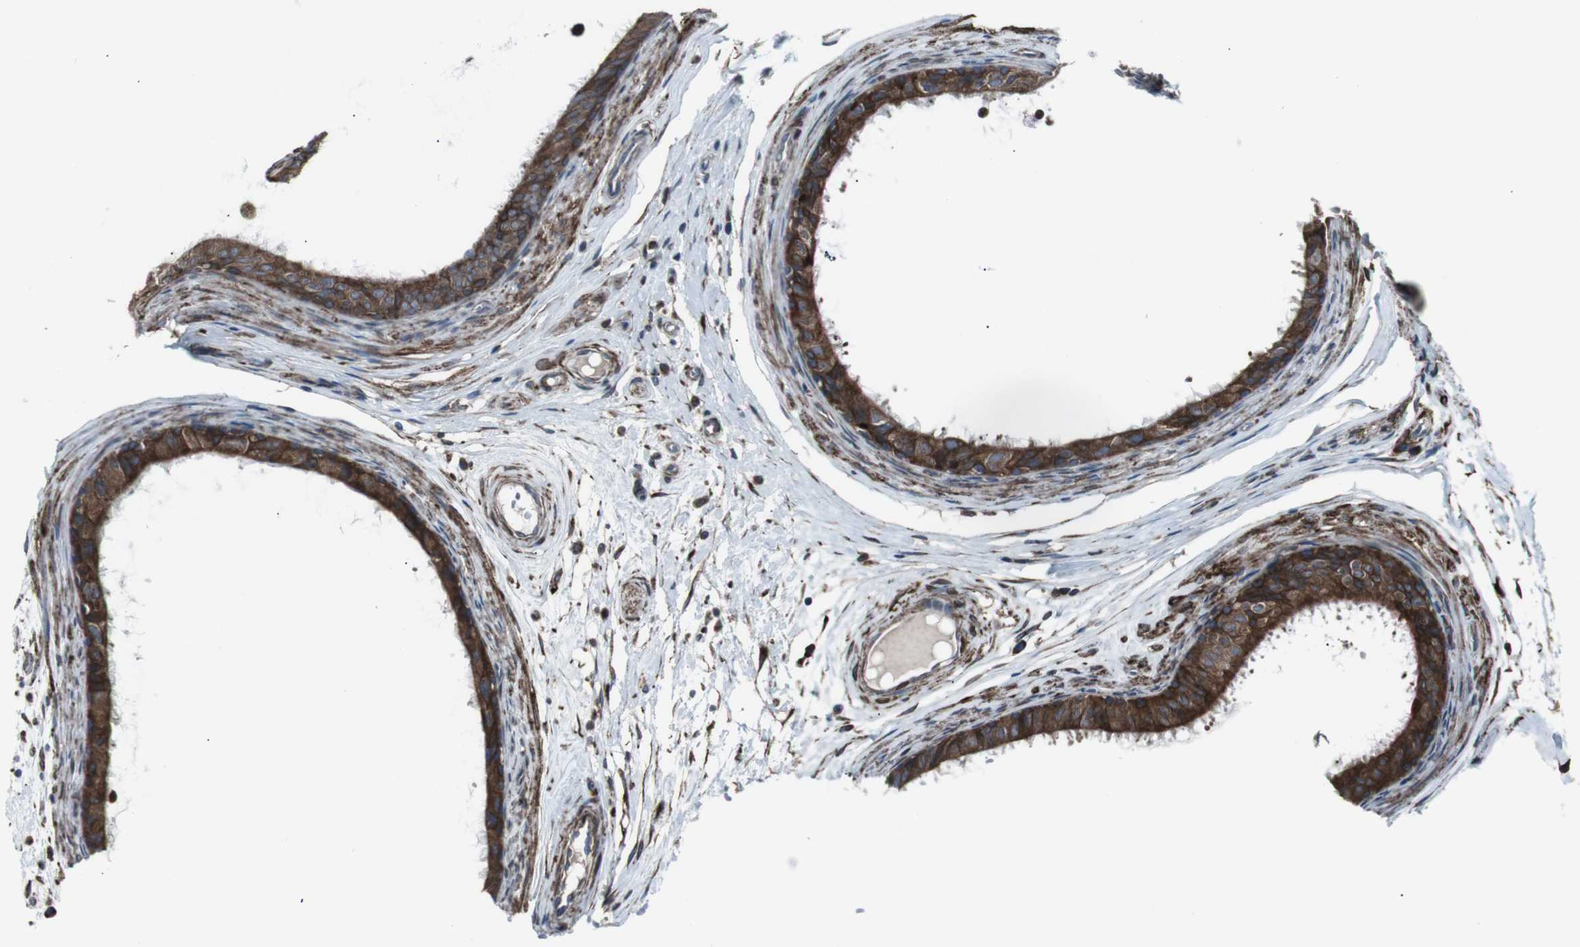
{"staining": {"intensity": "strong", "quantity": ">75%", "location": "cytoplasmic/membranous"}, "tissue": "epididymis", "cell_type": "Glandular cells", "image_type": "normal", "snomed": [{"axis": "morphology", "description": "Normal tissue, NOS"}, {"axis": "morphology", "description": "Inflammation, NOS"}, {"axis": "topography", "description": "Epididymis"}], "caption": "Protein staining reveals strong cytoplasmic/membranous staining in about >75% of glandular cells in normal epididymis. (DAB (3,3'-diaminobenzidine) IHC with brightfield microscopy, high magnification).", "gene": "LNPK", "patient": {"sex": "male", "age": 85}}